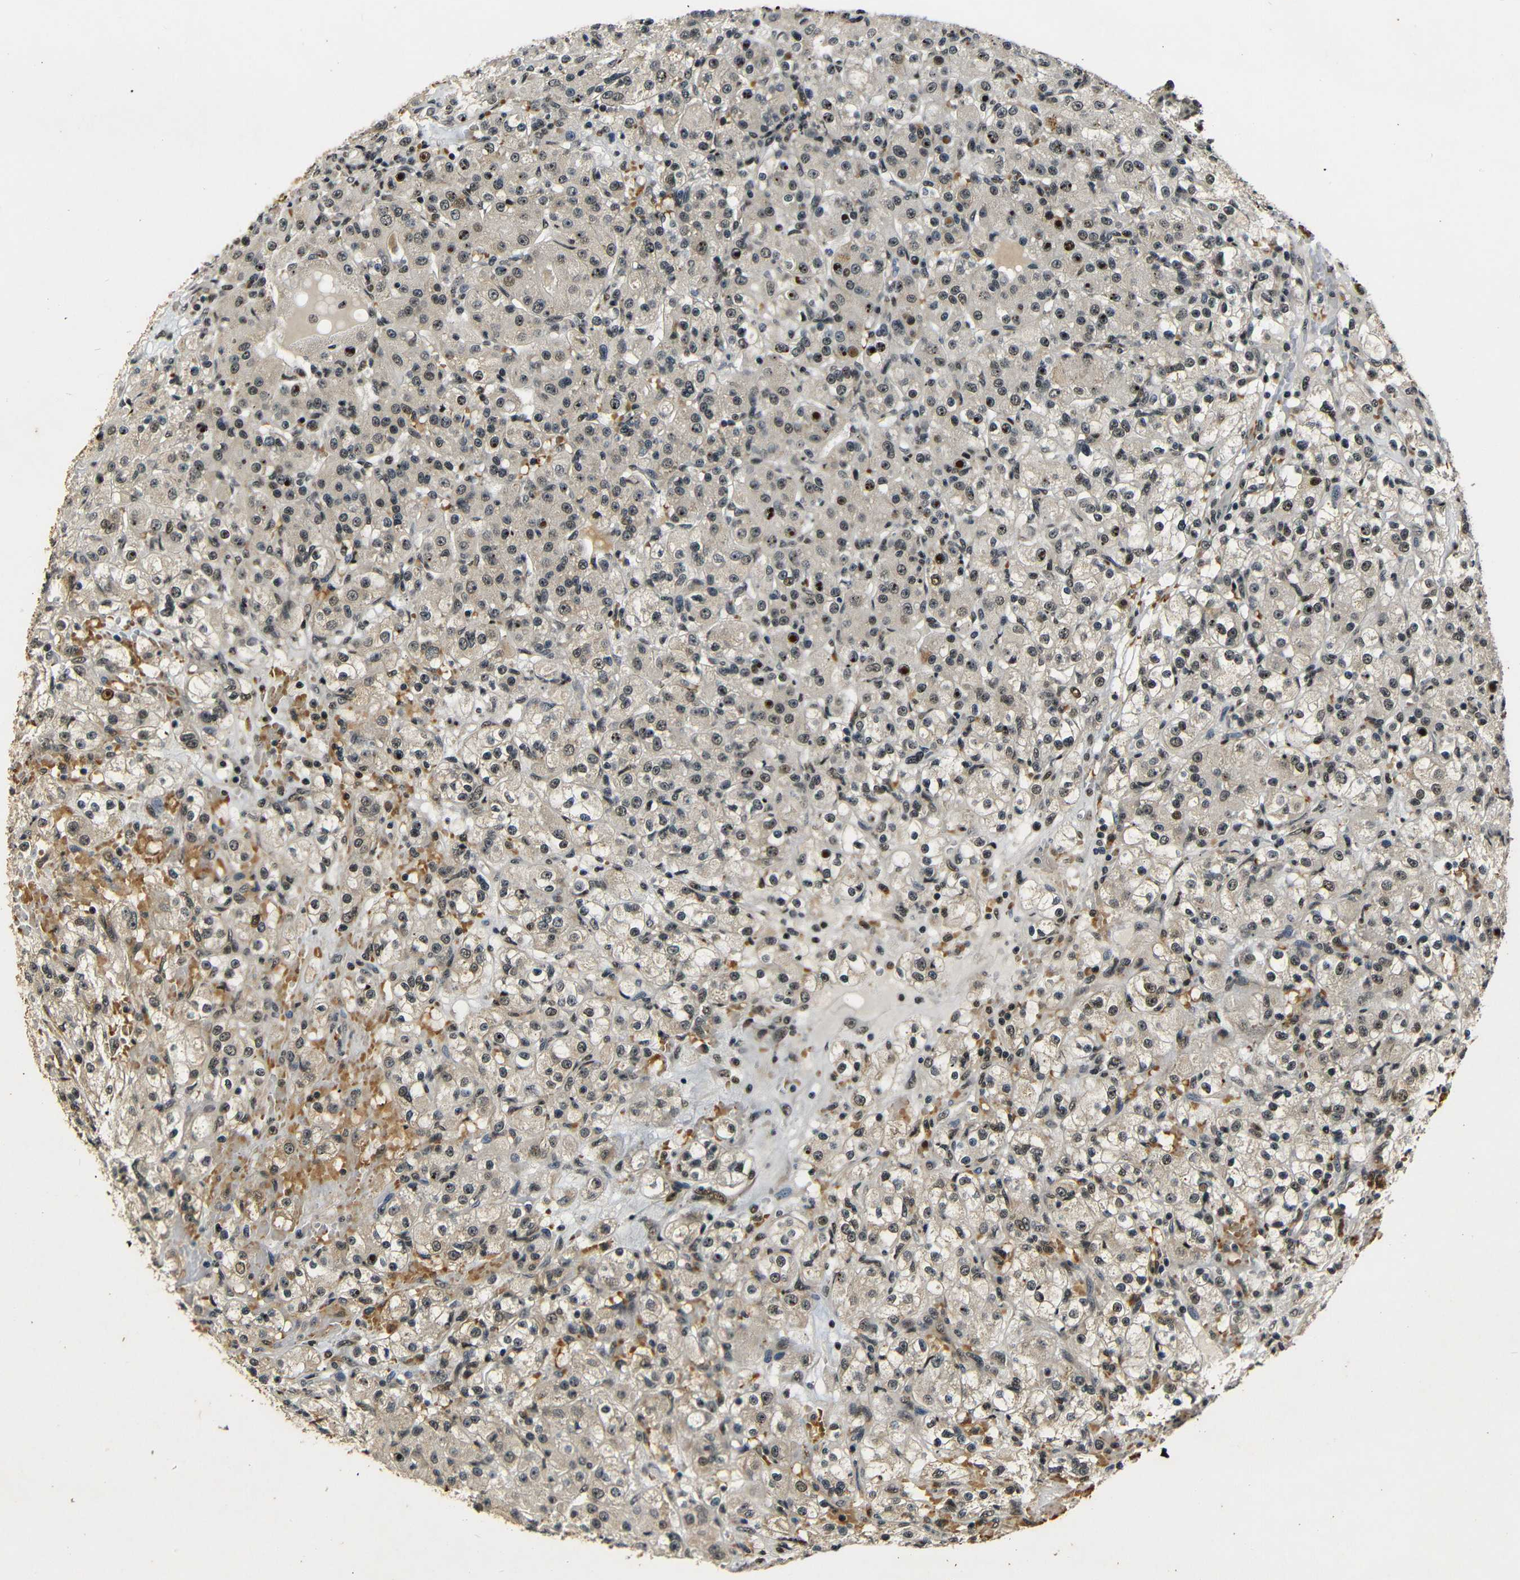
{"staining": {"intensity": "weak", "quantity": "25%-75%", "location": "cytoplasmic/membranous,nuclear"}, "tissue": "renal cancer", "cell_type": "Tumor cells", "image_type": "cancer", "snomed": [{"axis": "morphology", "description": "Normal tissue, NOS"}, {"axis": "morphology", "description": "Adenocarcinoma, NOS"}, {"axis": "topography", "description": "Kidney"}], "caption": "An image of human renal adenocarcinoma stained for a protein exhibits weak cytoplasmic/membranous and nuclear brown staining in tumor cells. The staining was performed using DAB (3,3'-diaminobenzidine) to visualize the protein expression in brown, while the nuclei were stained in blue with hematoxylin (Magnification: 20x).", "gene": "FOXD4", "patient": {"sex": "male", "age": 61}}